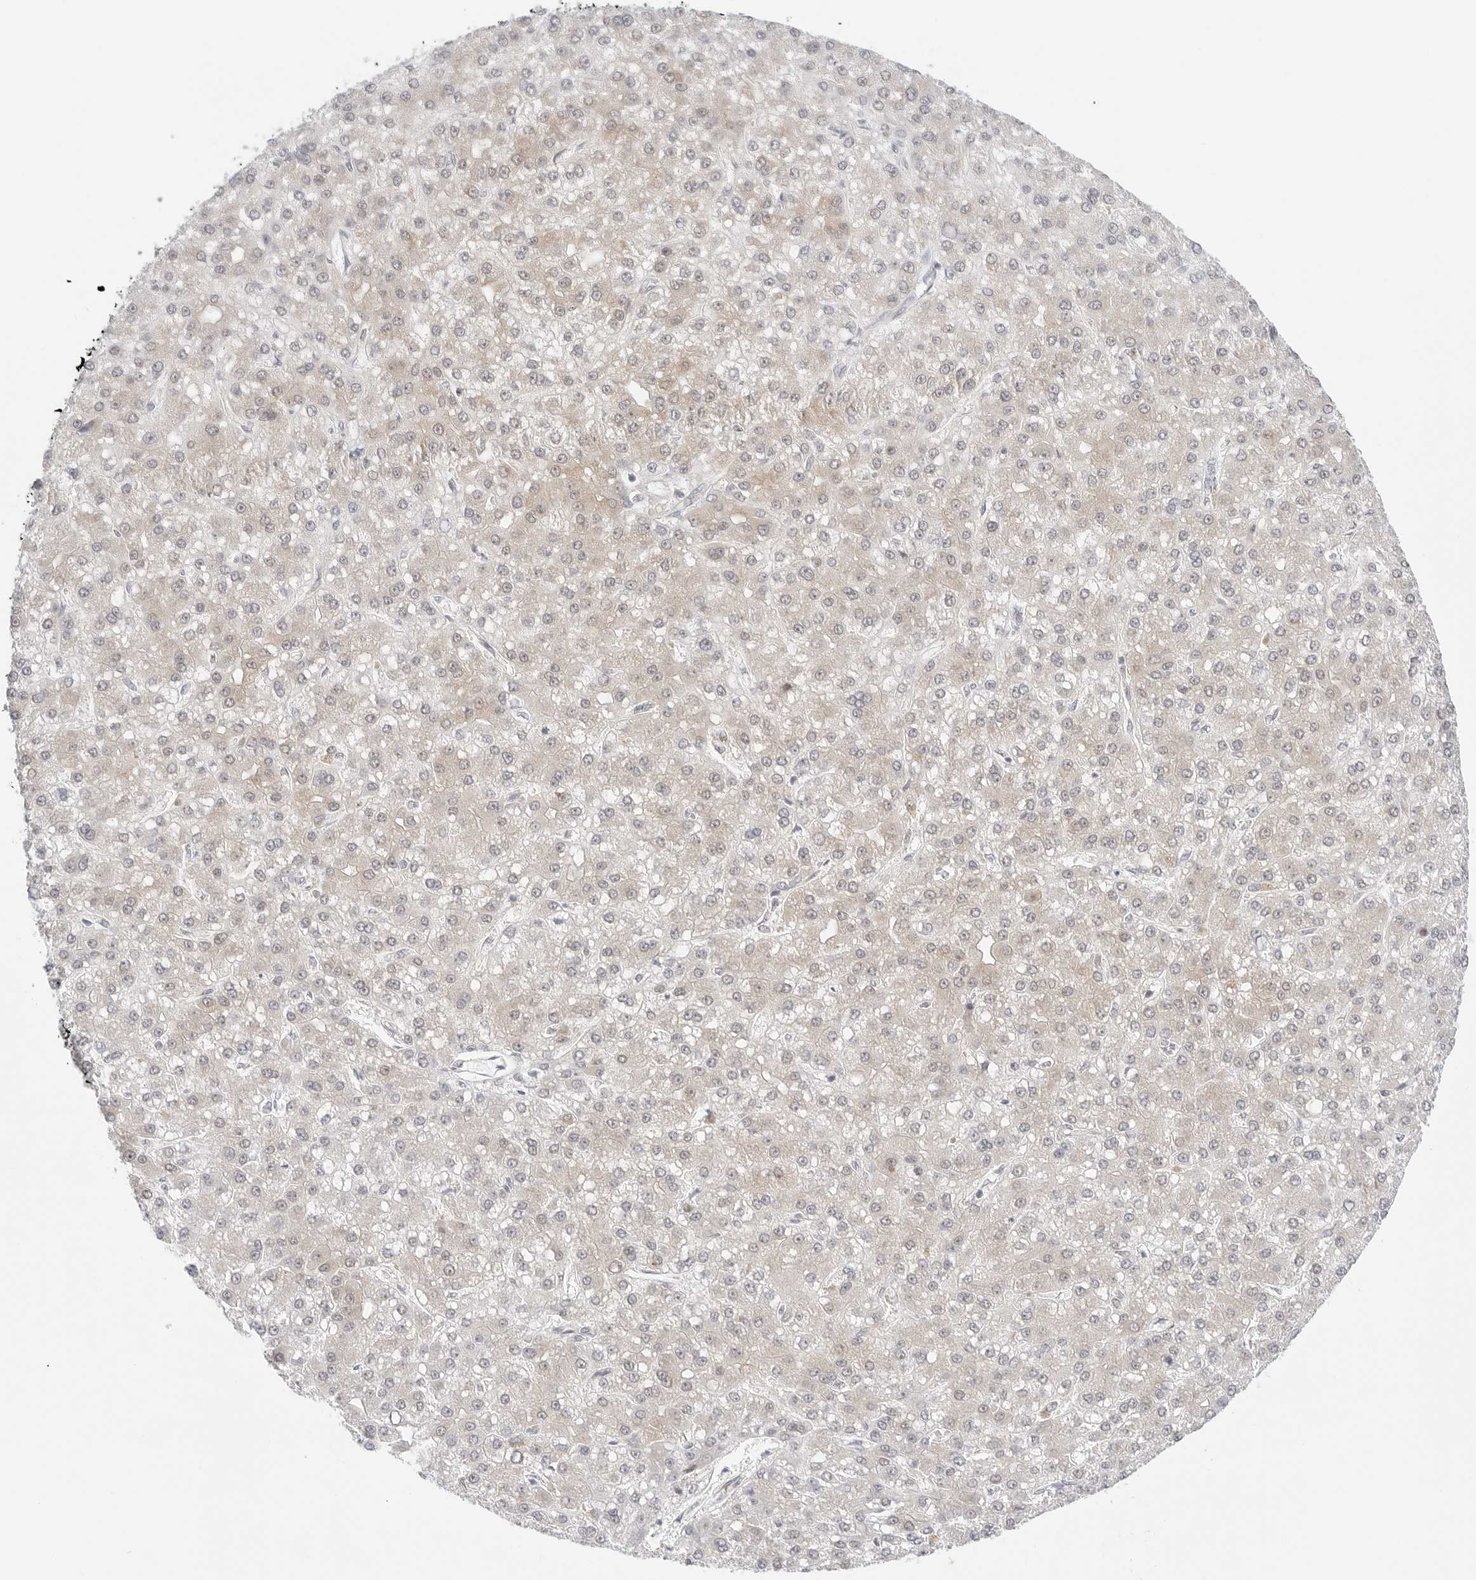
{"staining": {"intensity": "weak", "quantity": "<25%", "location": "cytoplasmic/membranous"}, "tissue": "liver cancer", "cell_type": "Tumor cells", "image_type": "cancer", "snomed": [{"axis": "morphology", "description": "Carcinoma, Hepatocellular, NOS"}, {"axis": "topography", "description": "Liver"}], "caption": "The immunohistochemistry (IHC) photomicrograph has no significant positivity in tumor cells of liver cancer (hepatocellular carcinoma) tissue. (IHC, brightfield microscopy, high magnification).", "gene": "NUDC", "patient": {"sex": "male", "age": 67}}